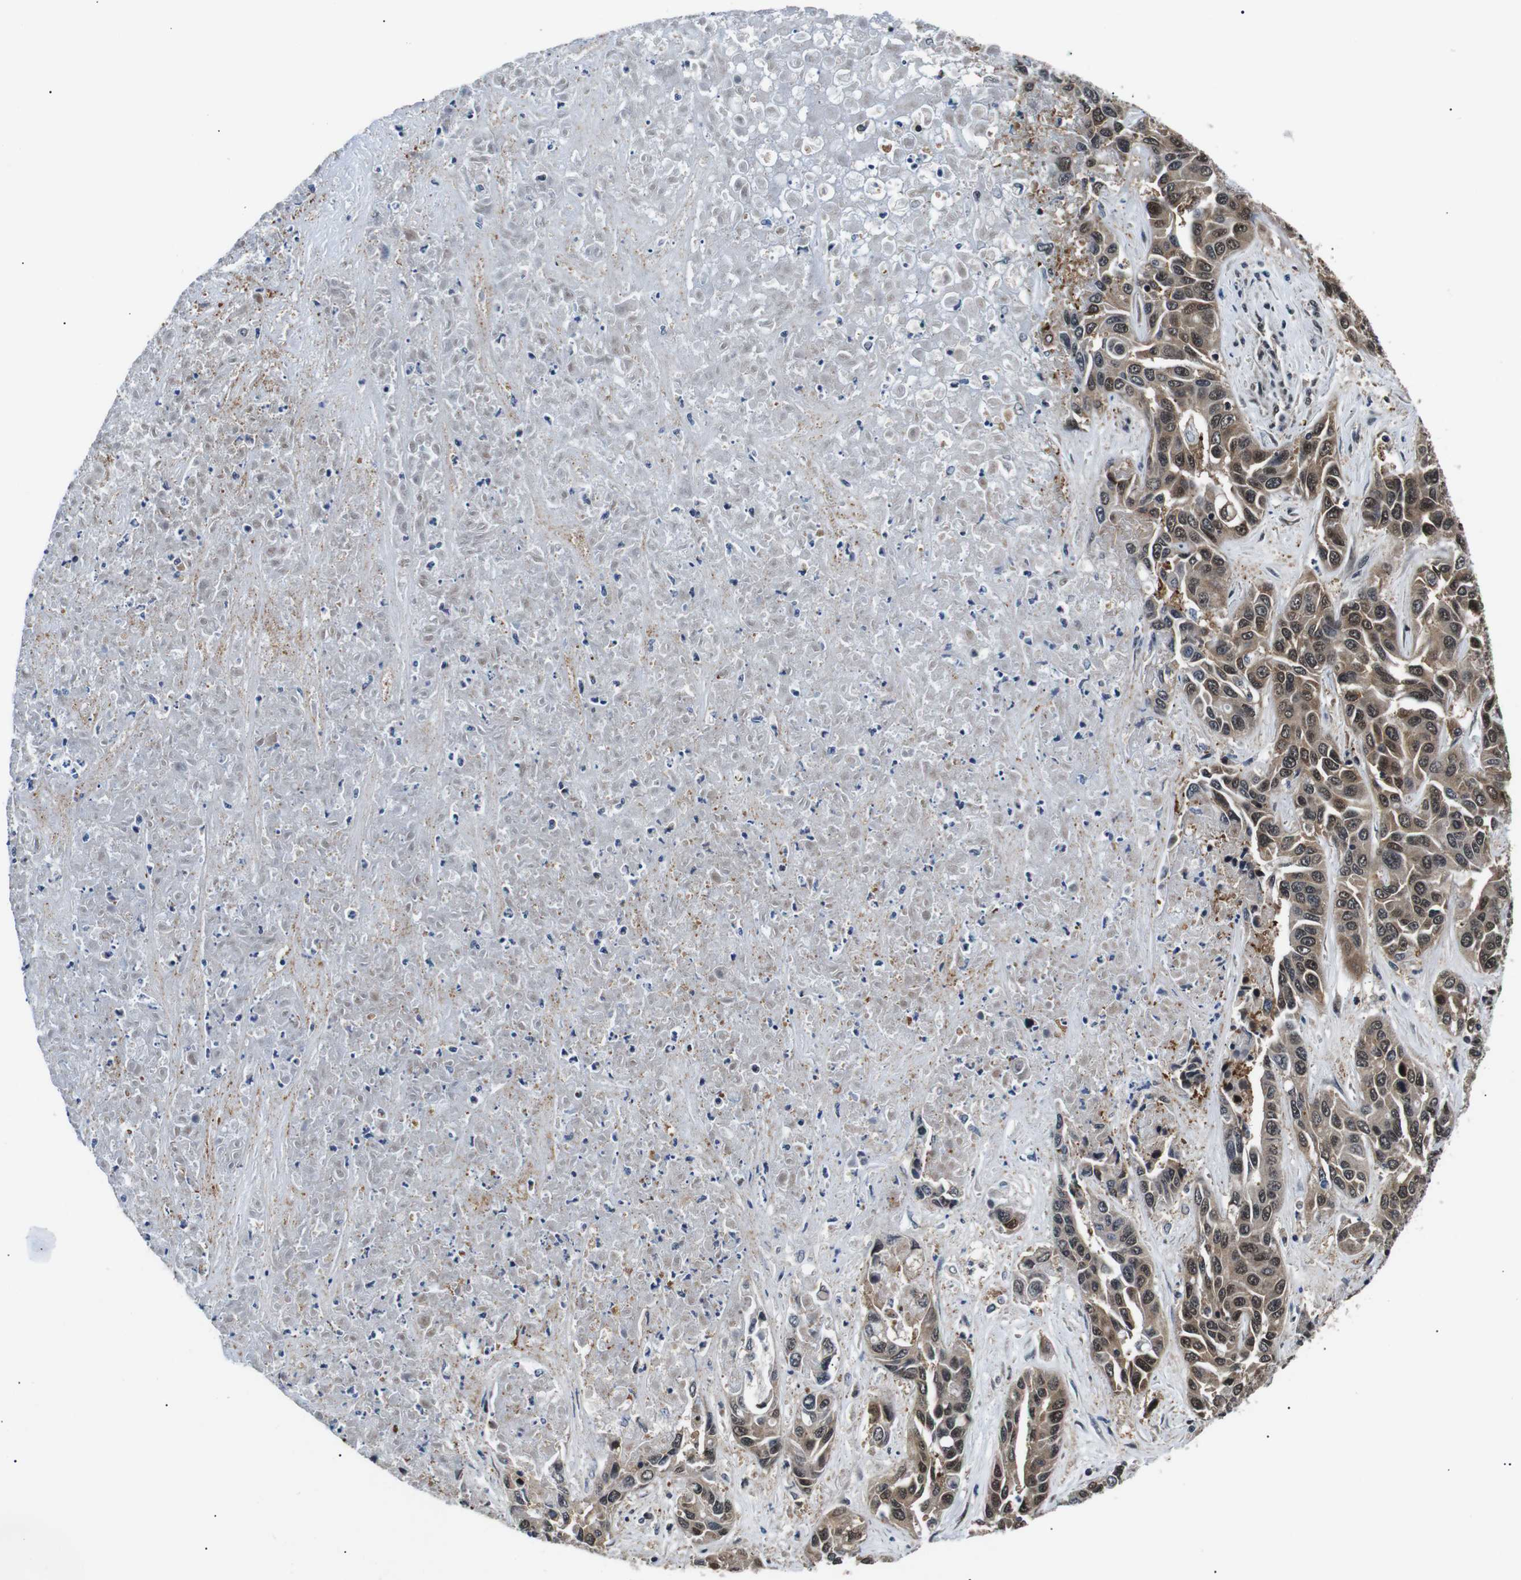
{"staining": {"intensity": "moderate", "quantity": ">75%", "location": "cytoplasmic/membranous,nuclear"}, "tissue": "liver cancer", "cell_type": "Tumor cells", "image_type": "cancer", "snomed": [{"axis": "morphology", "description": "Cholangiocarcinoma"}, {"axis": "topography", "description": "Liver"}], "caption": "About >75% of tumor cells in liver cancer (cholangiocarcinoma) reveal moderate cytoplasmic/membranous and nuclear protein staining as visualized by brown immunohistochemical staining.", "gene": "SKP1", "patient": {"sex": "female", "age": 52}}